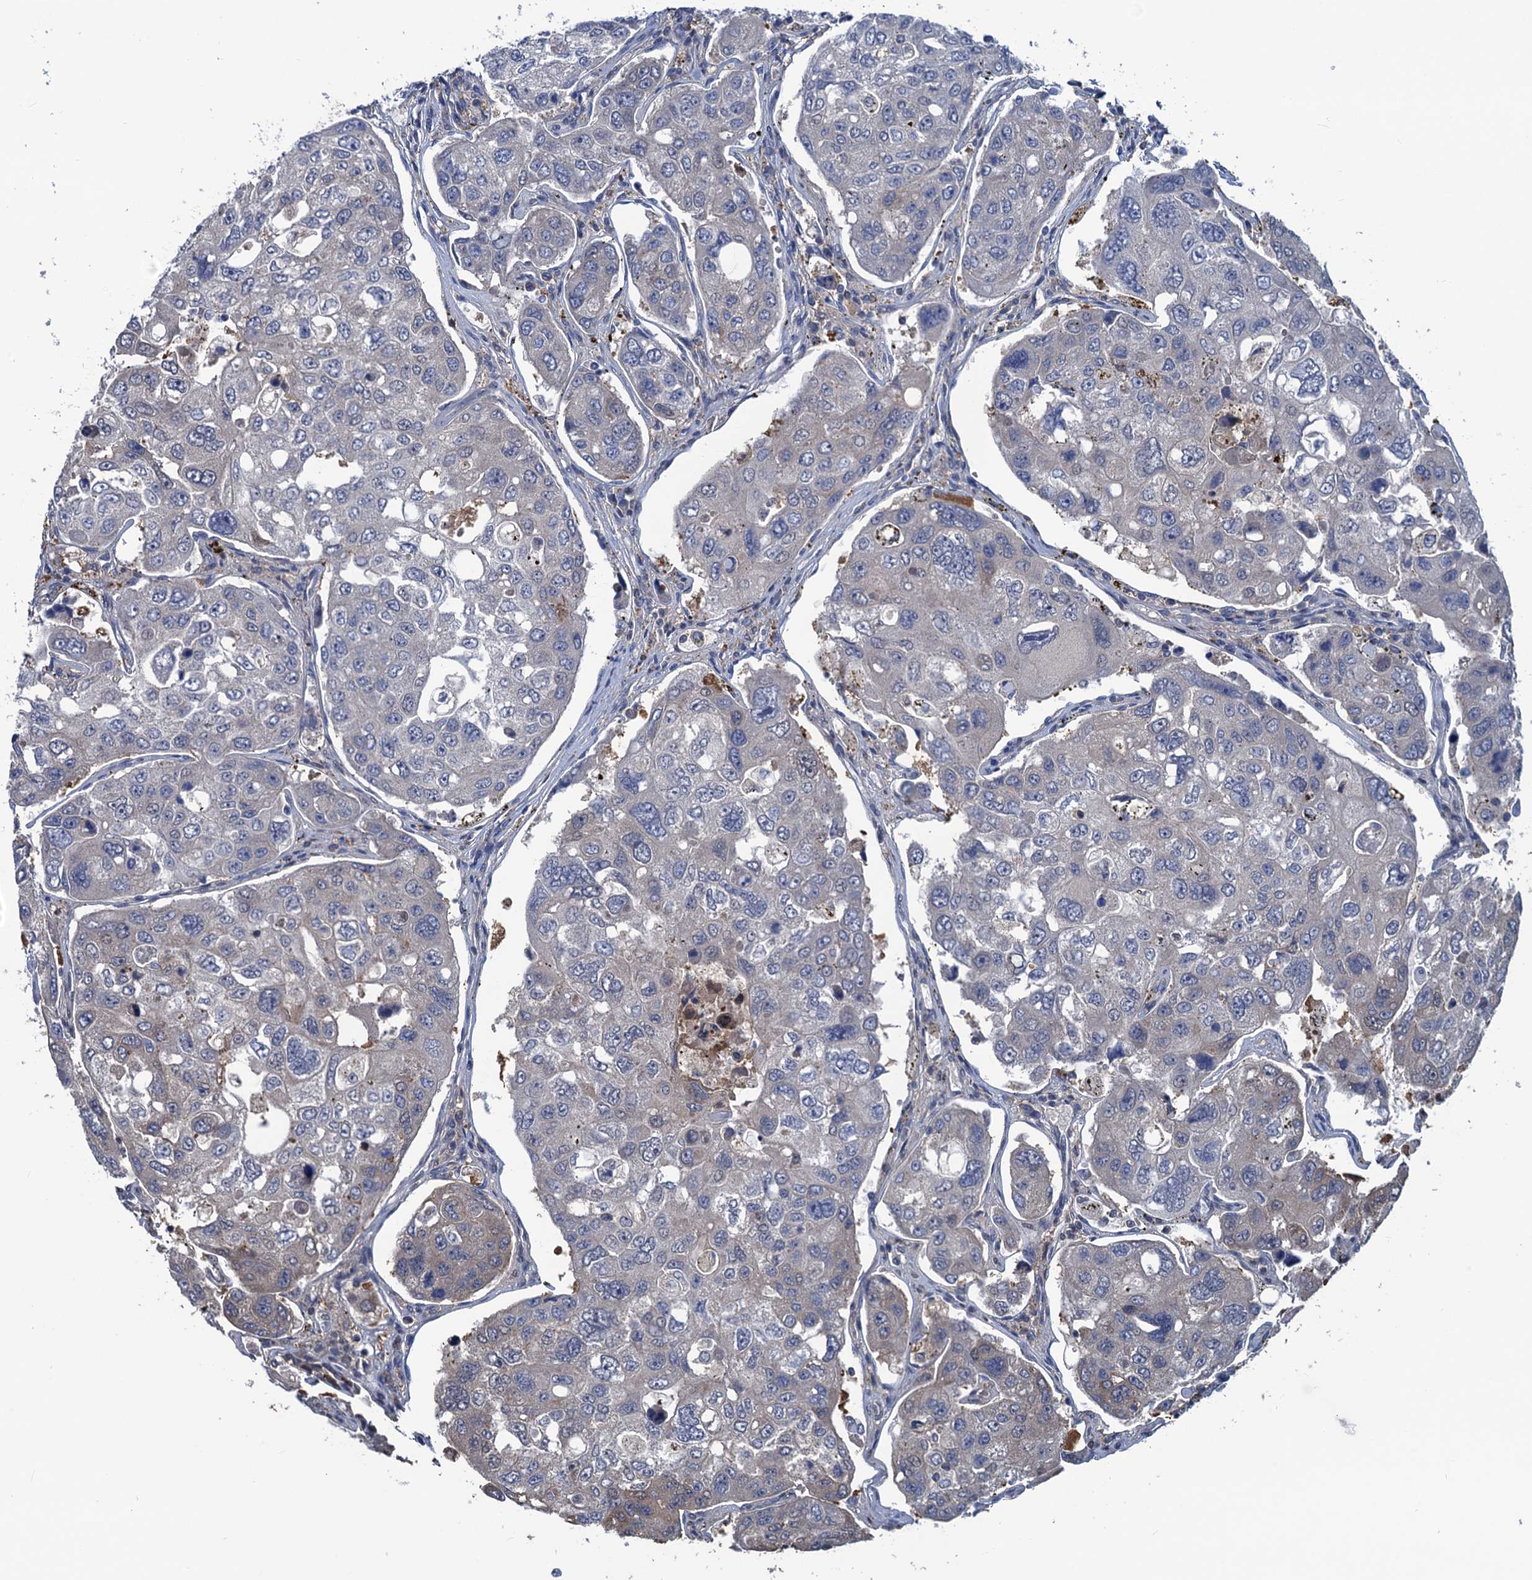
{"staining": {"intensity": "negative", "quantity": "none", "location": "none"}, "tissue": "urothelial cancer", "cell_type": "Tumor cells", "image_type": "cancer", "snomed": [{"axis": "morphology", "description": "Urothelial carcinoma, High grade"}, {"axis": "topography", "description": "Lymph node"}, {"axis": "topography", "description": "Urinary bladder"}], "caption": "Immunohistochemistry (IHC) of high-grade urothelial carcinoma demonstrates no expression in tumor cells.", "gene": "RTKN2", "patient": {"sex": "male", "age": 51}}